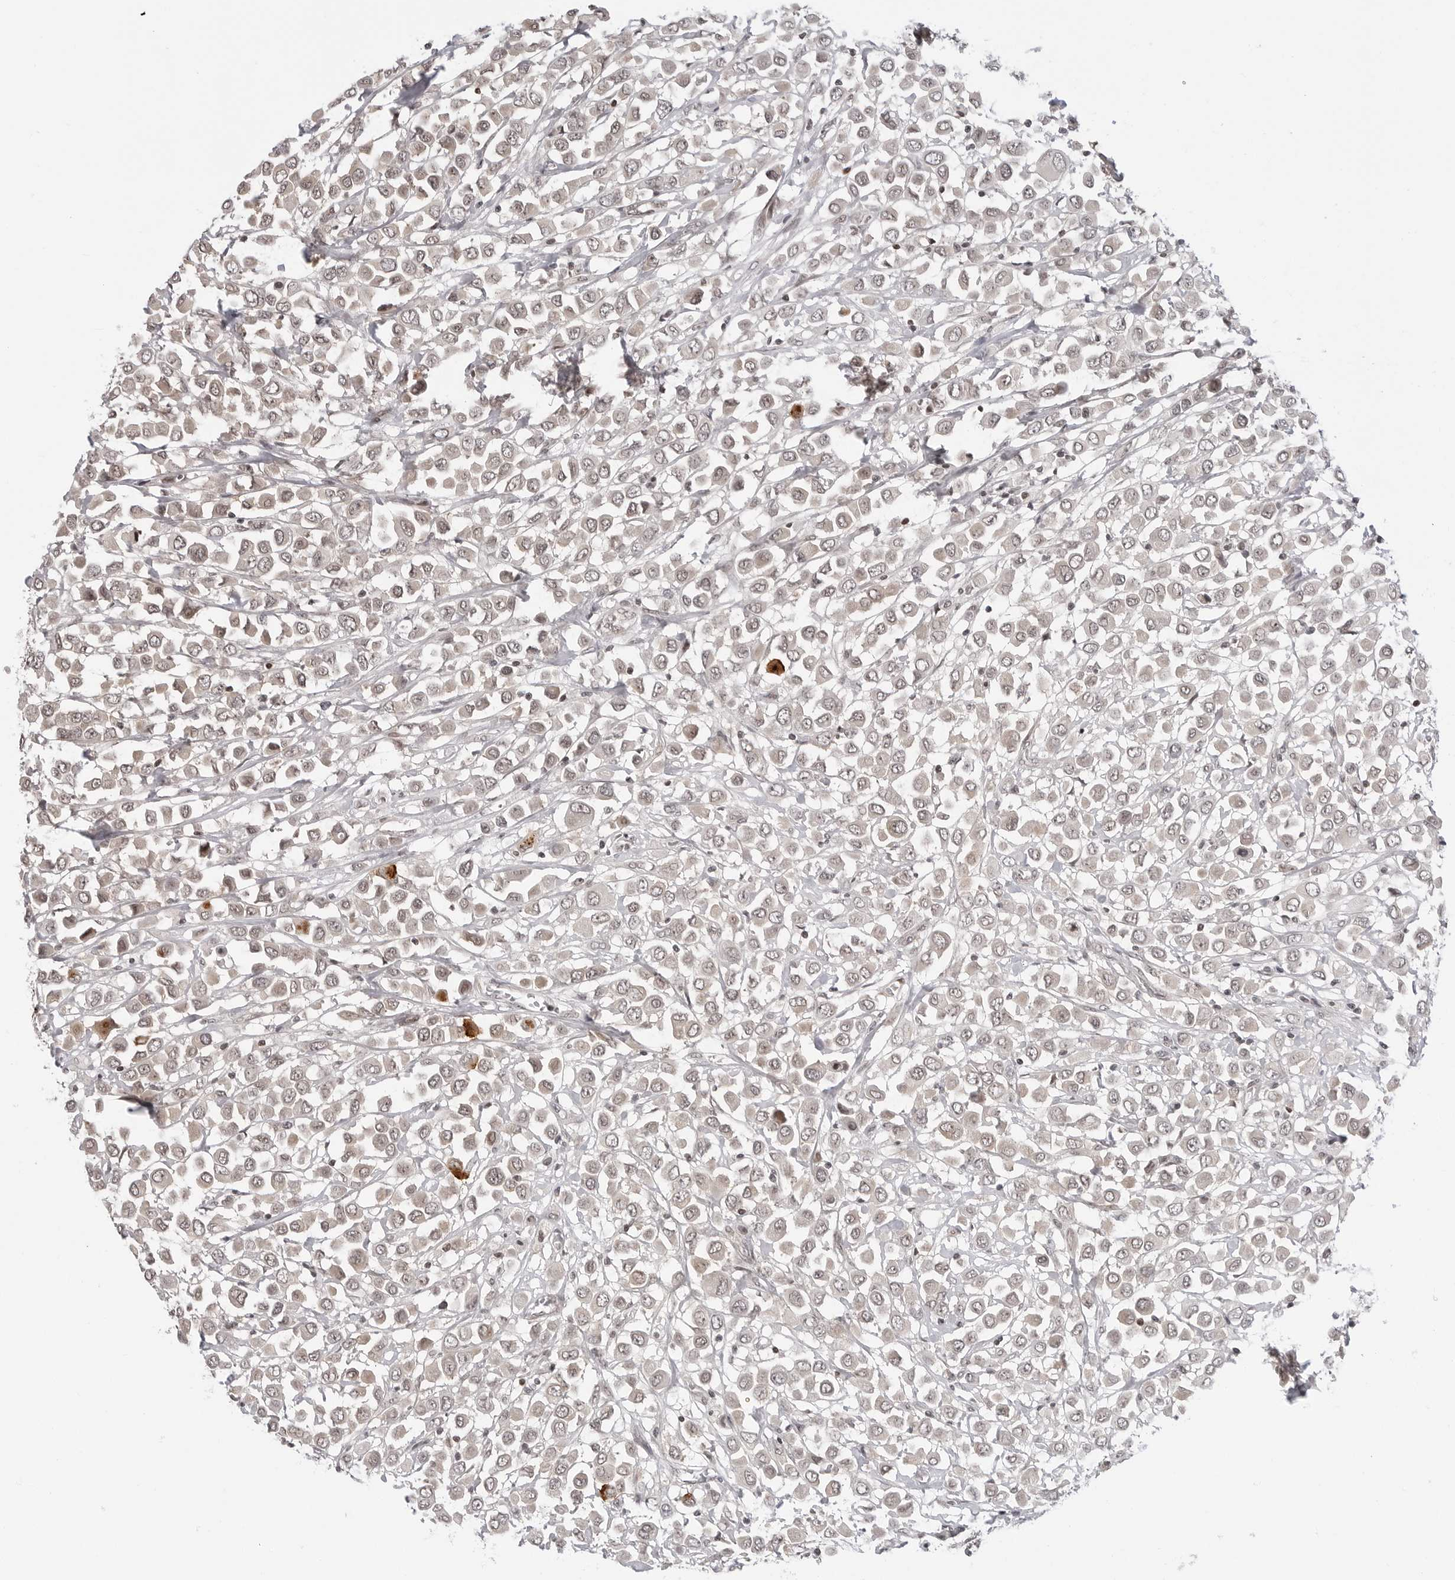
{"staining": {"intensity": "weak", "quantity": "25%-75%", "location": "cytoplasmic/membranous,nuclear"}, "tissue": "breast cancer", "cell_type": "Tumor cells", "image_type": "cancer", "snomed": [{"axis": "morphology", "description": "Duct carcinoma"}, {"axis": "topography", "description": "Breast"}], "caption": "Immunohistochemistry histopathology image of breast cancer stained for a protein (brown), which shows low levels of weak cytoplasmic/membranous and nuclear staining in approximately 25%-75% of tumor cells.", "gene": "C8orf33", "patient": {"sex": "female", "age": 61}}